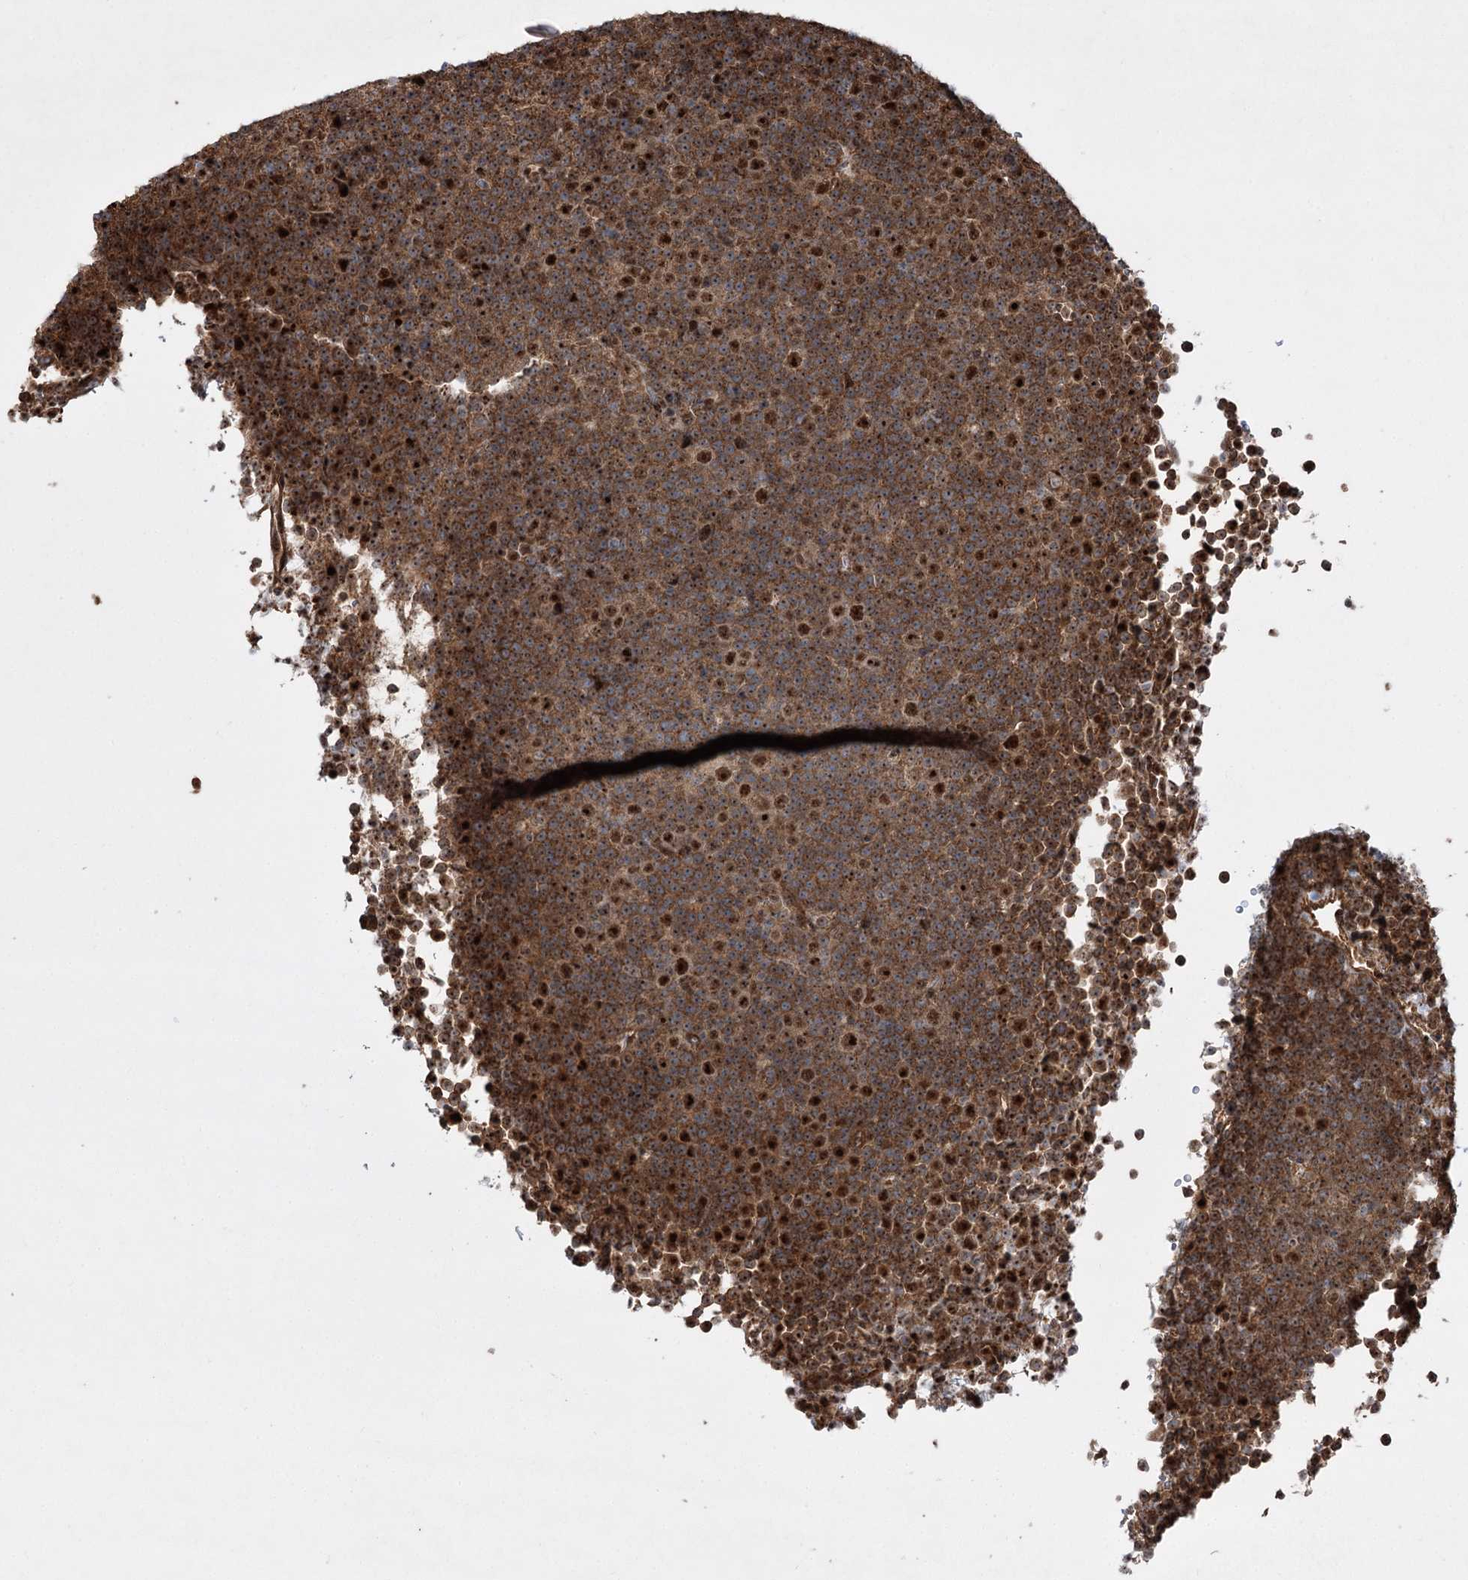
{"staining": {"intensity": "strong", "quantity": ">75%", "location": "cytoplasmic/membranous,nuclear"}, "tissue": "lymphoma", "cell_type": "Tumor cells", "image_type": "cancer", "snomed": [{"axis": "morphology", "description": "Malignant lymphoma, non-Hodgkin's type, Low grade"}, {"axis": "topography", "description": "Lymph node"}], "caption": "Lymphoma was stained to show a protein in brown. There is high levels of strong cytoplasmic/membranous and nuclear staining in approximately >75% of tumor cells.", "gene": "SERINC5", "patient": {"sex": "female", "age": 67}}